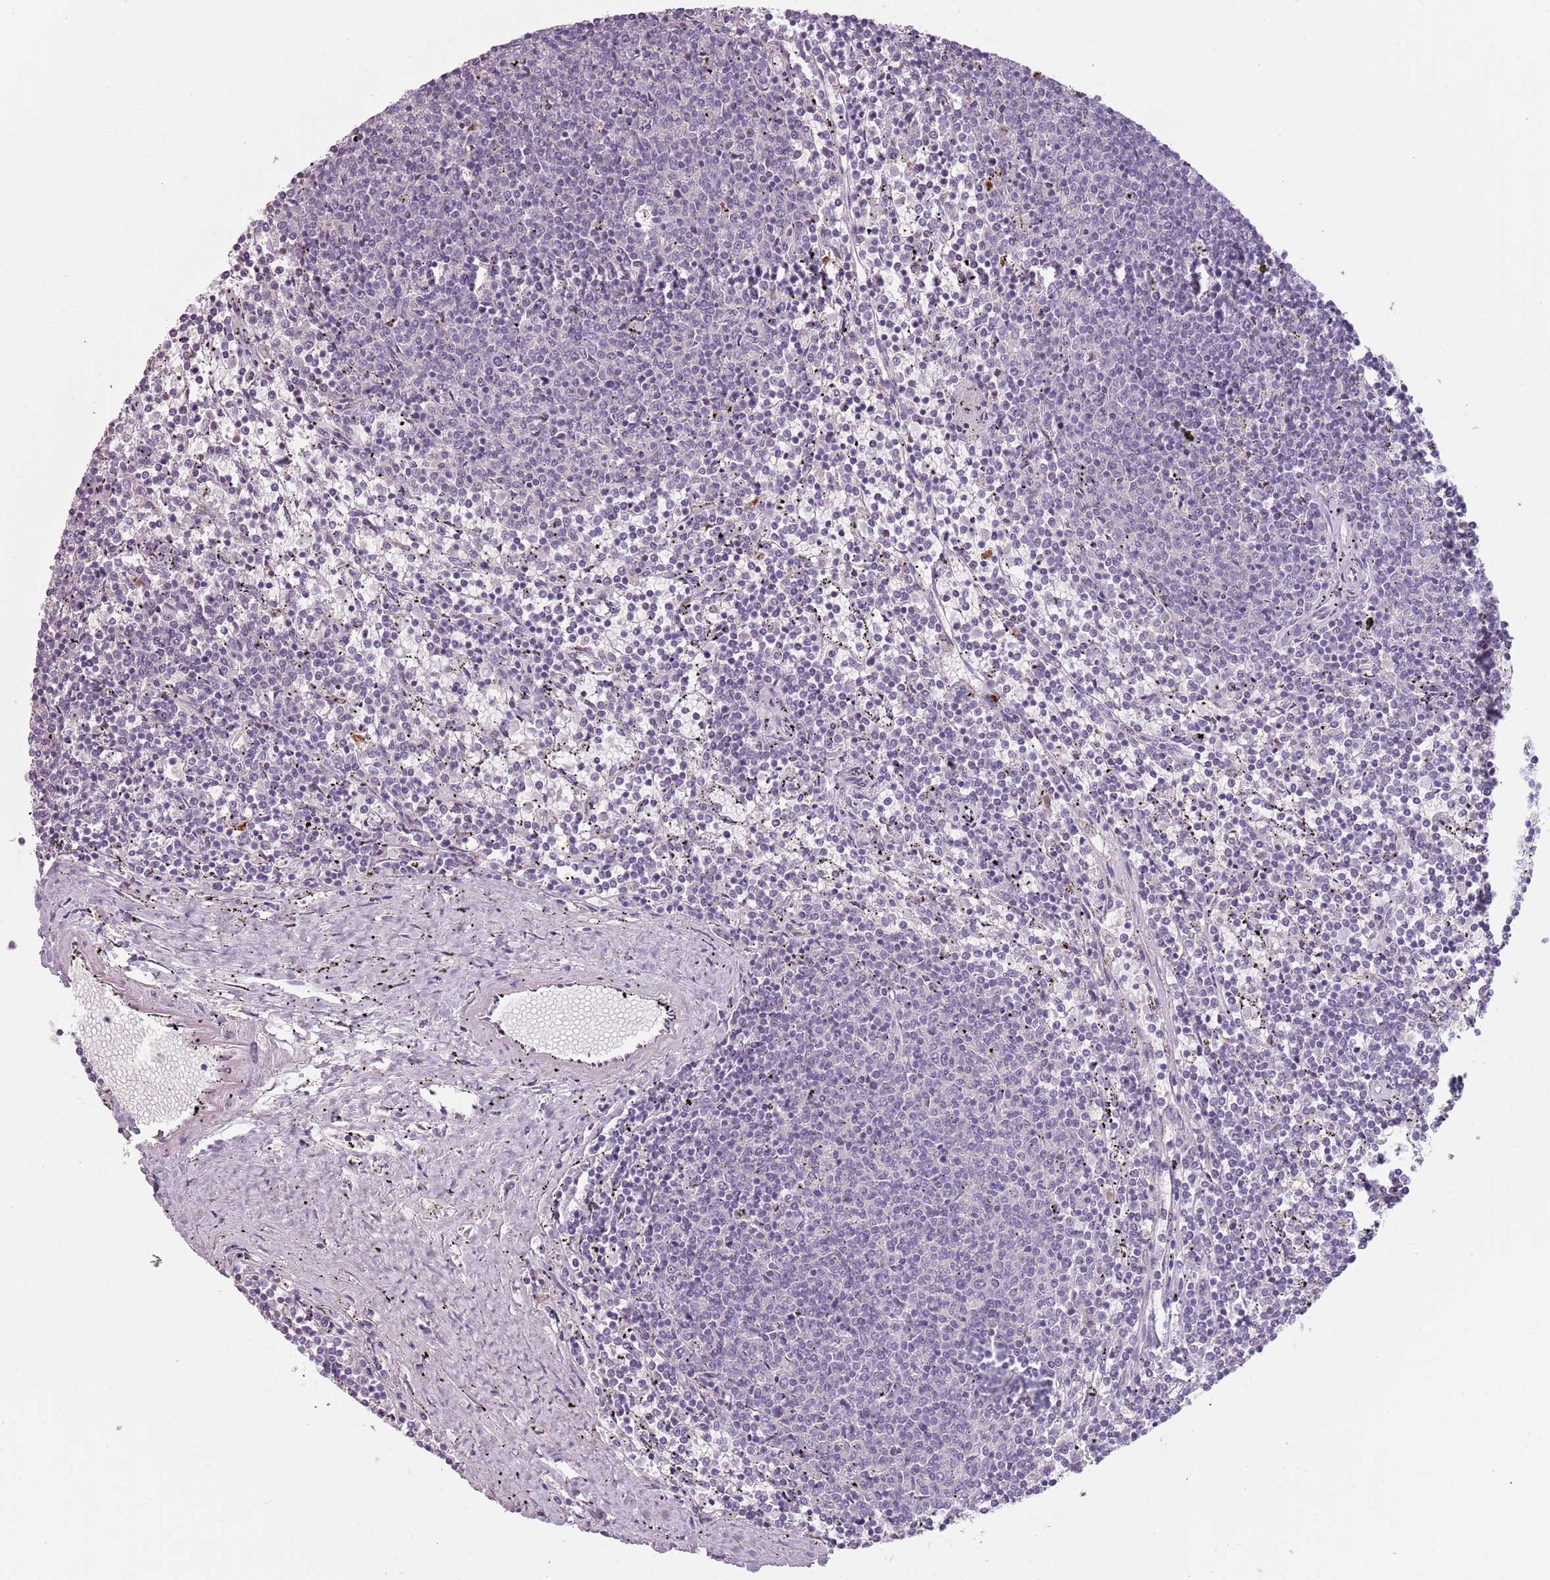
{"staining": {"intensity": "negative", "quantity": "none", "location": "none"}, "tissue": "lymphoma", "cell_type": "Tumor cells", "image_type": "cancer", "snomed": [{"axis": "morphology", "description": "Malignant lymphoma, non-Hodgkin's type, Low grade"}, {"axis": "topography", "description": "Spleen"}], "caption": "This photomicrograph is of low-grade malignant lymphoma, non-Hodgkin's type stained with immunohistochemistry to label a protein in brown with the nuclei are counter-stained blue. There is no positivity in tumor cells.", "gene": "PIEZO1", "patient": {"sex": "female", "age": 50}}